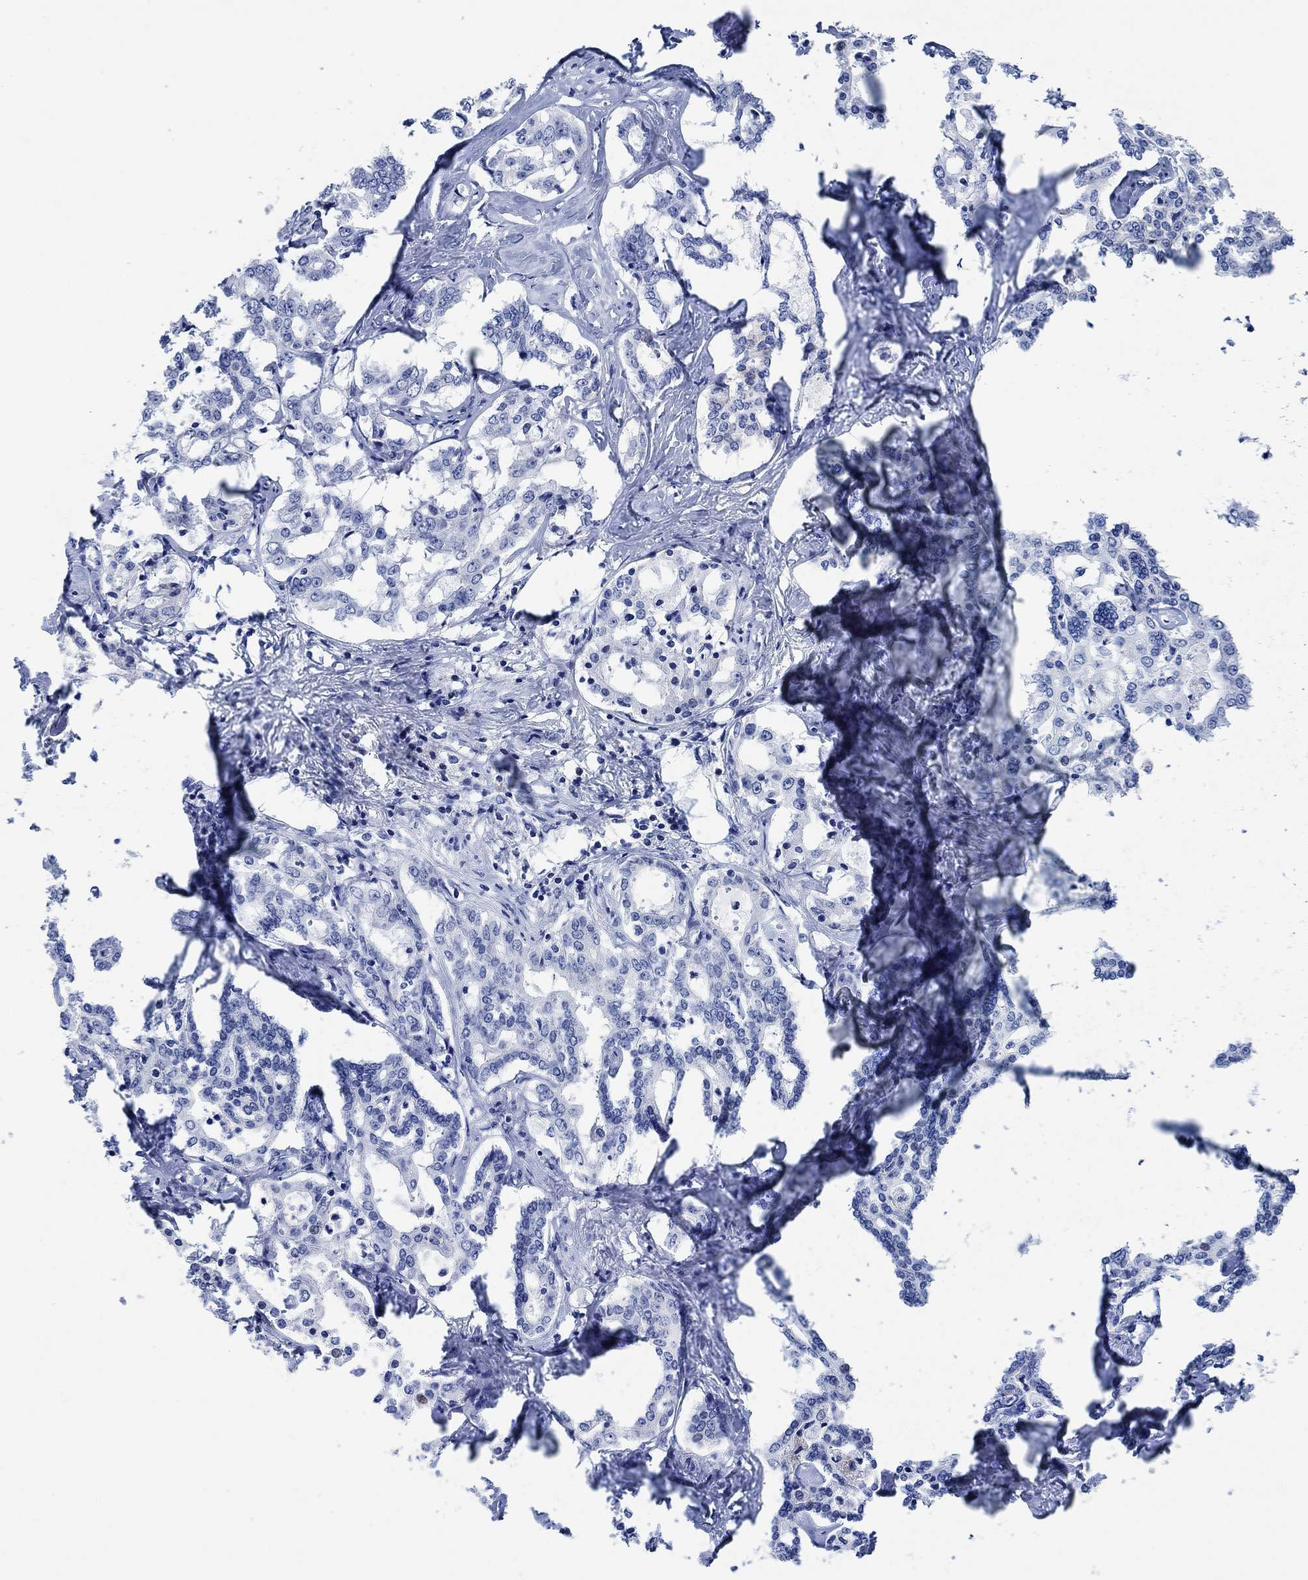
{"staining": {"intensity": "negative", "quantity": "none", "location": "none"}, "tissue": "liver cancer", "cell_type": "Tumor cells", "image_type": "cancer", "snomed": [{"axis": "morphology", "description": "Cholangiocarcinoma"}, {"axis": "topography", "description": "Liver"}], "caption": "This is a photomicrograph of immunohistochemistry (IHC) staining of liver cancer, which shows no positivity in tumor cells.", "gene": "PPP1R17", "patient": {"sex": "female", "age": 47}}